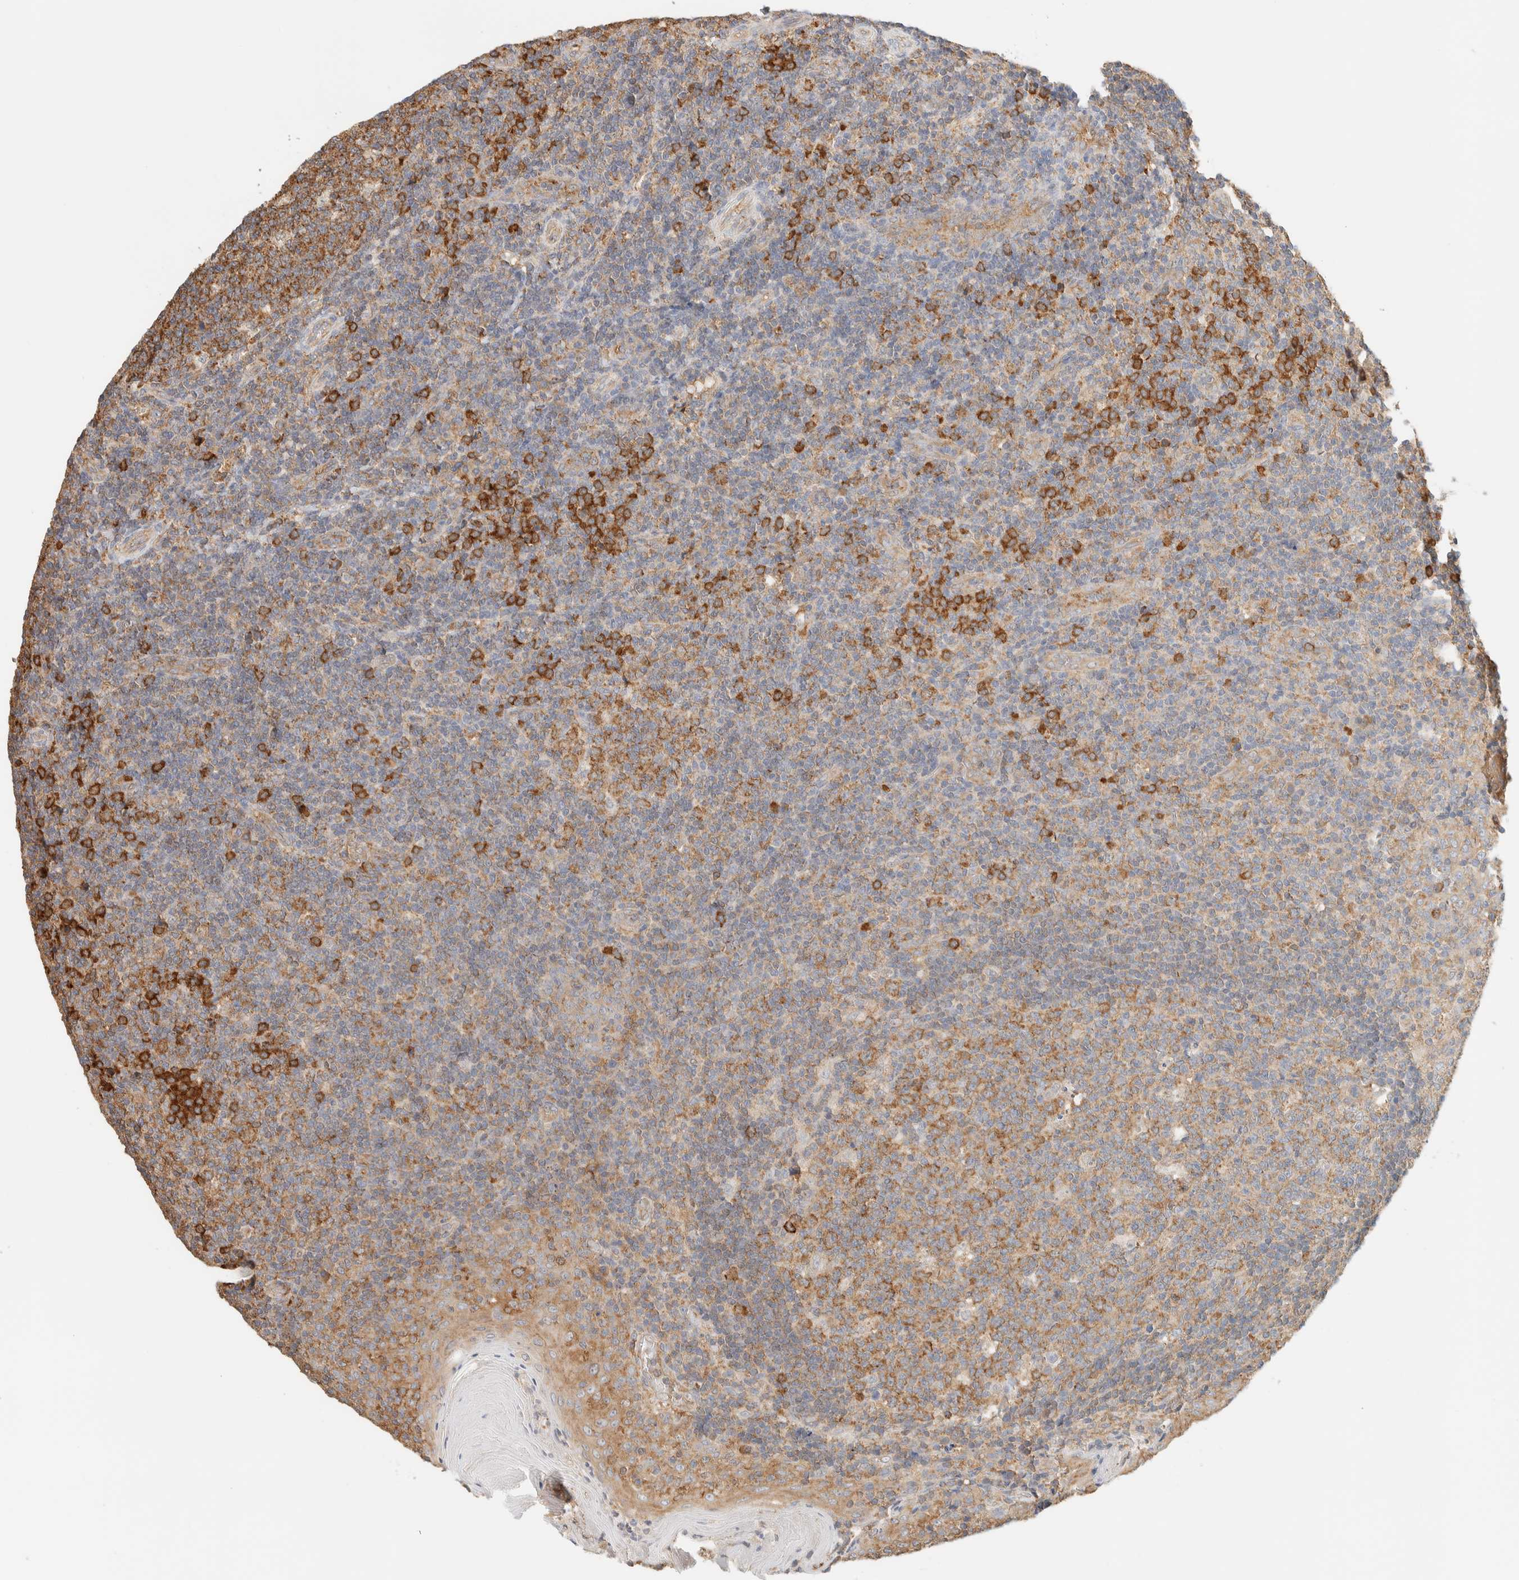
{"staining": {"intensity": "moderate", "quantity": ">75%", "location": "cytoplasmic/membranous"}, "tissue": "tonsil", "cell_type": "Germinal center cells", "image_type": "normal", "snomed": [{"axis": "morphology", "description": "Normal tissue, NOS"}, {"axis": "topography", "description": "Tonsil"}], "caption": "A brown stain shows moderate cytoplasmic/membranous positivity of a protein in germinal center cells of normal human tonsil. (brown staining indicates protein expression, while blue staining denotes nuclei).", "gene": "TBC1D8B", "patient": {"sex": "female", "age": 19}}